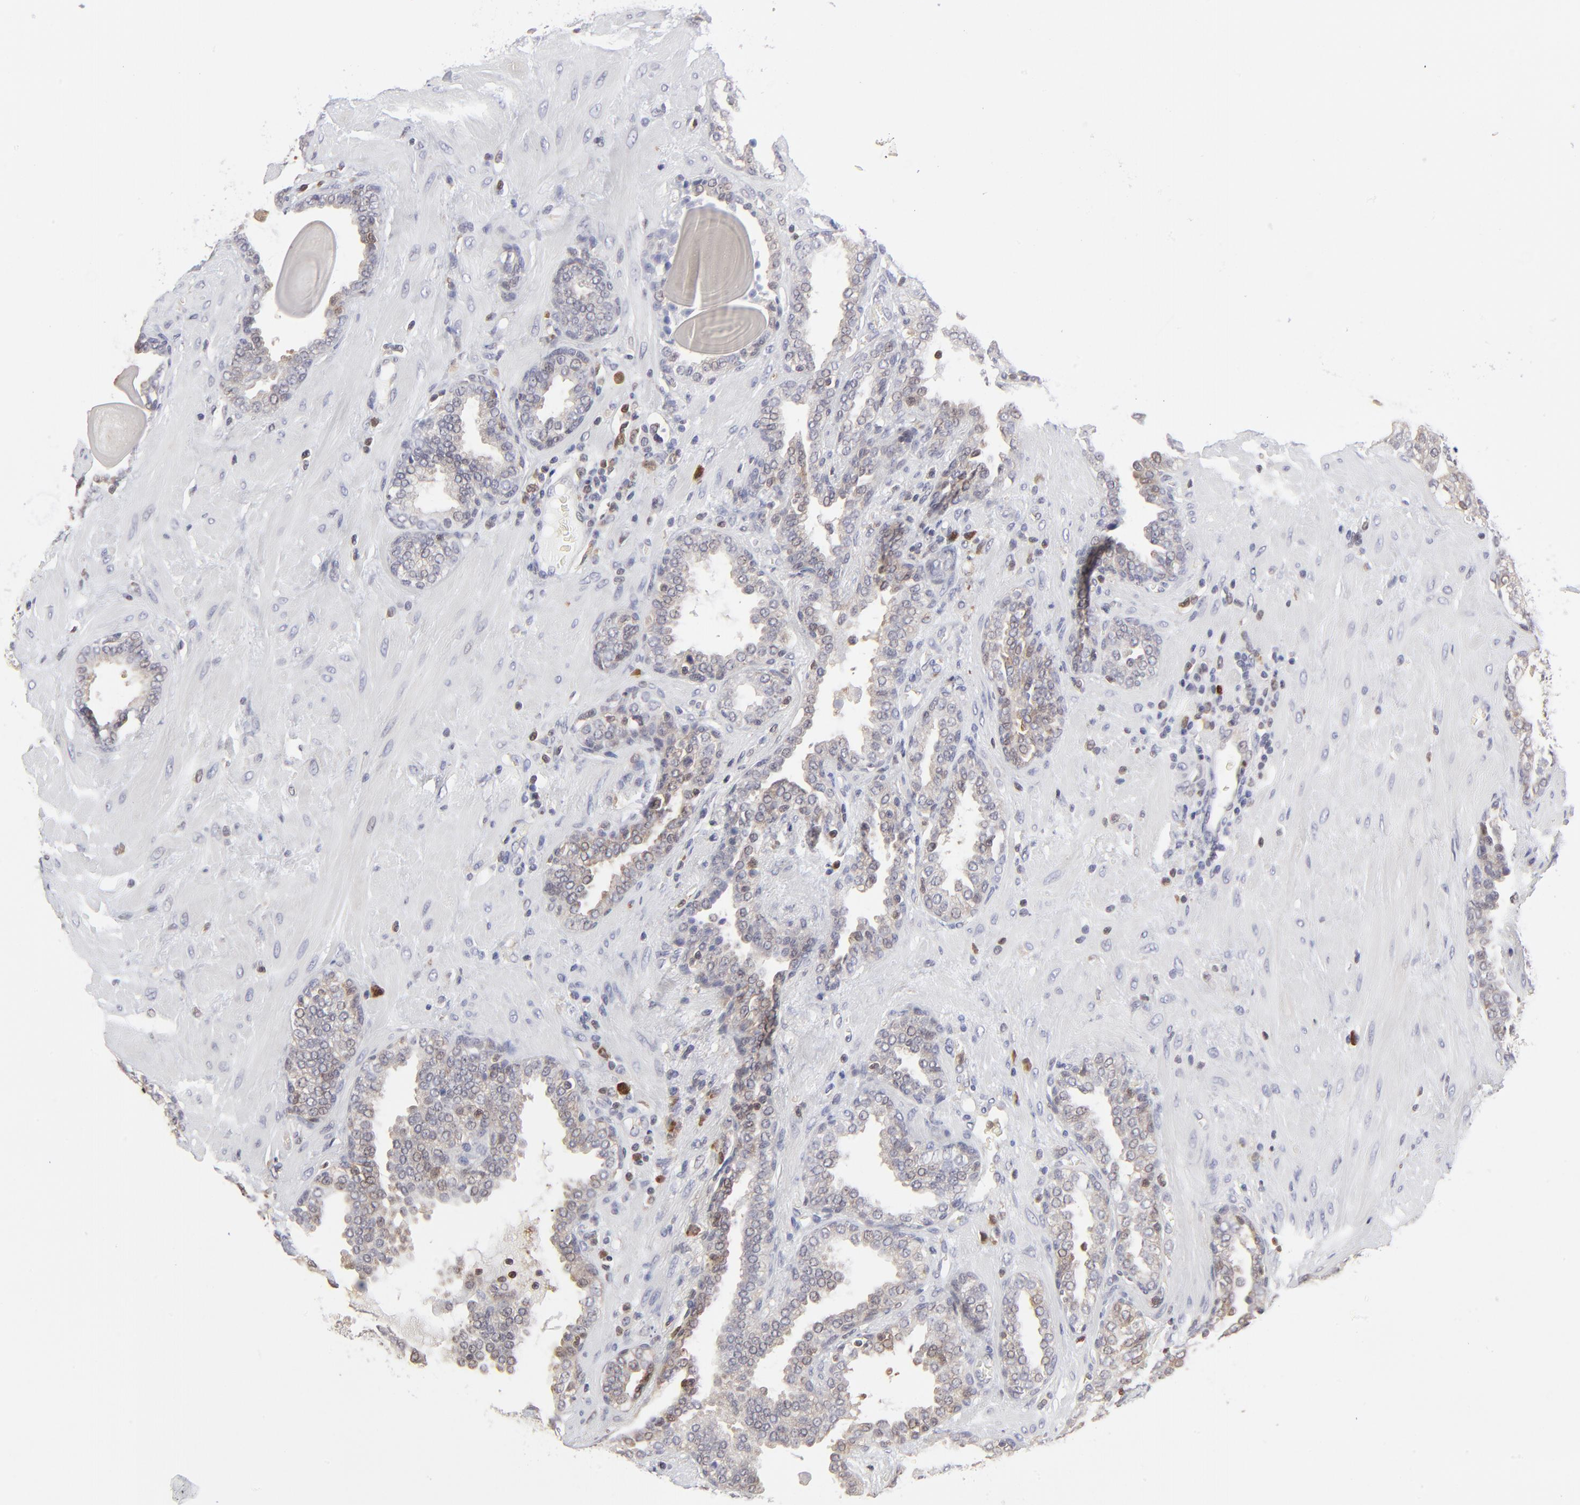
{"staining": {"intensity": "negative", "quantity": "none", "location": "none"}, "tissue": "prostate", "cell_type": "Glandular cells", "image_type": "normal", "snomed": [{"axis": "morphology", "description": "Normal tissue, NOS"}, {"axis": "topography", "description": "Prostate"}], "caption": "This histopathology image is of normal prostate stained with immunohistochemistry to label a protein in brown with the nuclei are counter-stained blue. There is no staining in glandular cells.", "gene": "CASP3", "patient": {"sex": "male", "age": 51}}